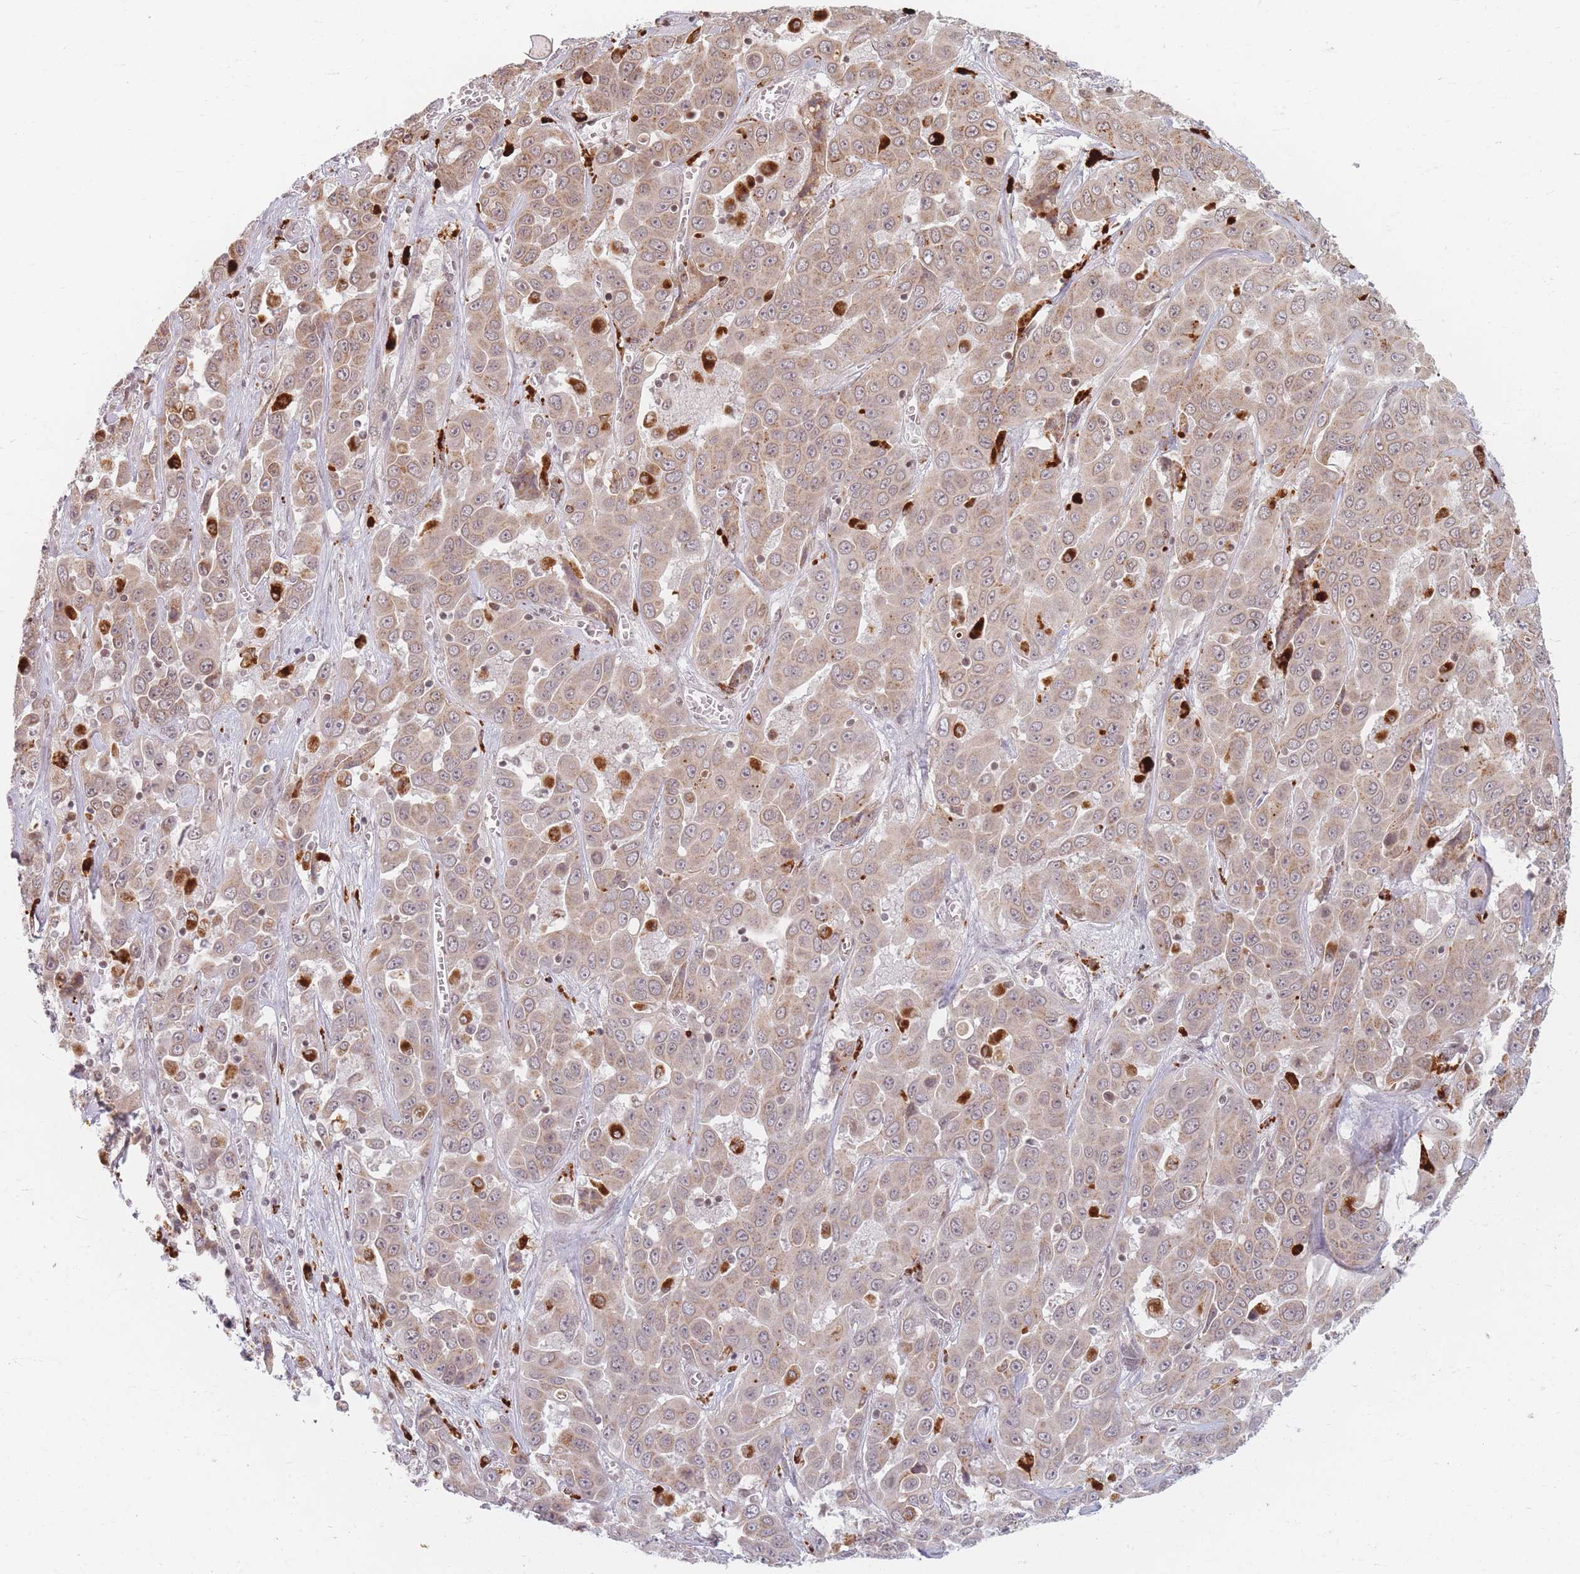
{"staining": {"intensity": "weak", "quantity": ">75%", "location": "cytoplasmic/membranous,nuclear"}, "tissue": "liver cancer", "cell_type": "Tumor cells", "image_type": "cancer", "snomed": [{"axis": "morphology", "description": "Cholangiocarcinoma"}, {"axis": "topography", "description": "Liver"}], "caption": "Brown immunohistochemical staining in human cholangiocarcinoma (liver) shows weak cytoplasmic/membranous and nuclear expression in about >75% of tumor cells.", "gene": "SPATA45", "patient": {"sex": "female", "age": 52}}